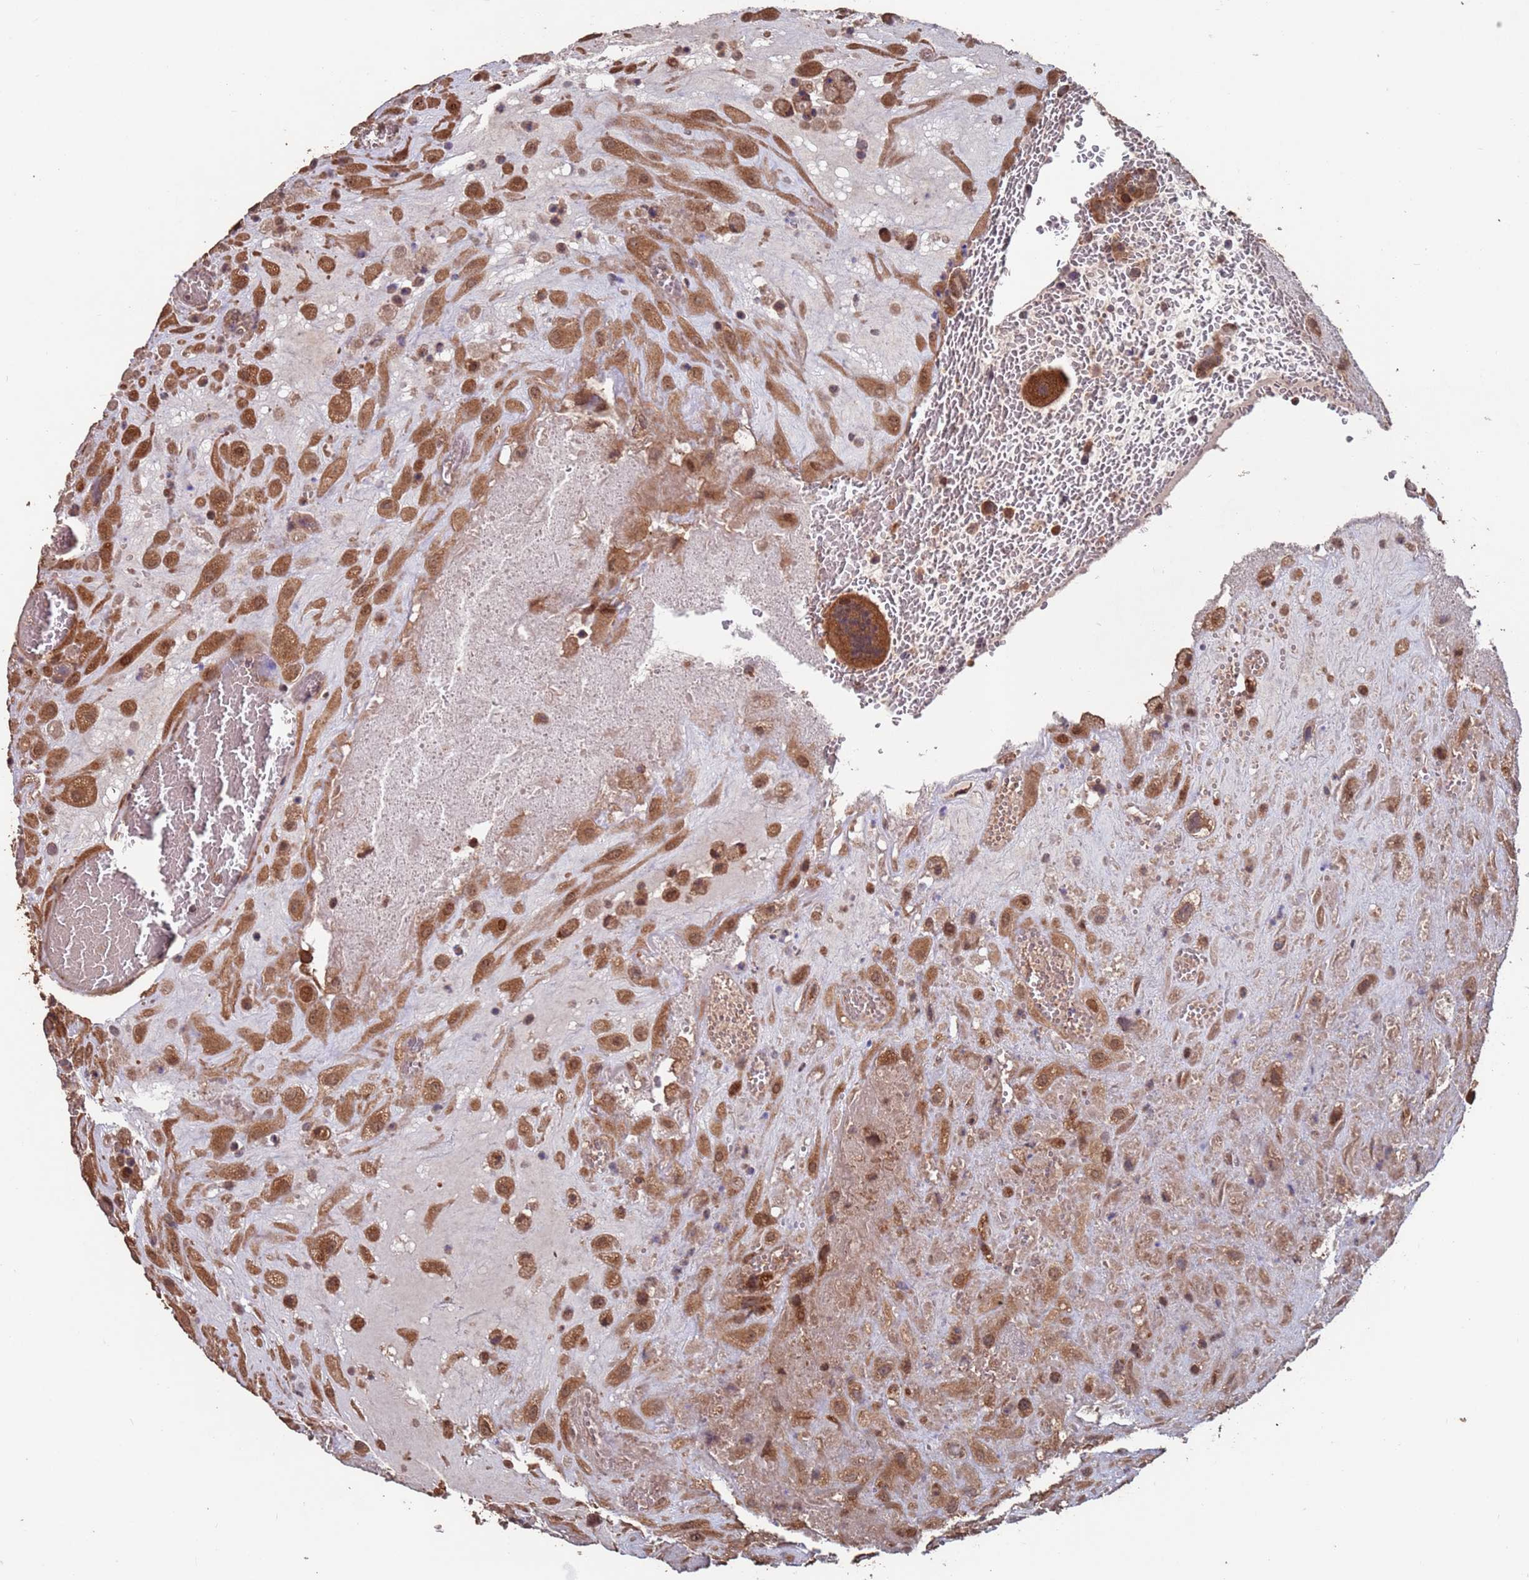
{"staining": {"intensity": "moderate", "quantity": ">75%", "location": "cytoplasmic/membranous,nuclear"}, "tissue": "placenta", "cell_type": "Decidual cells", "image_type": "normal", "snomed": [{"axis": "morphology", "description": "Normal tissue, NOS"}, {"axis": "topography", "description": "Placenta"}], "caption": "The image reveals staining of benign placenta, revealing moderate cytoplasmic/membranous,nuclear protein positivity (brown color) within decidual cells.", "gene": "PRR7", "patient": {"sex": "female", "age": 35}}